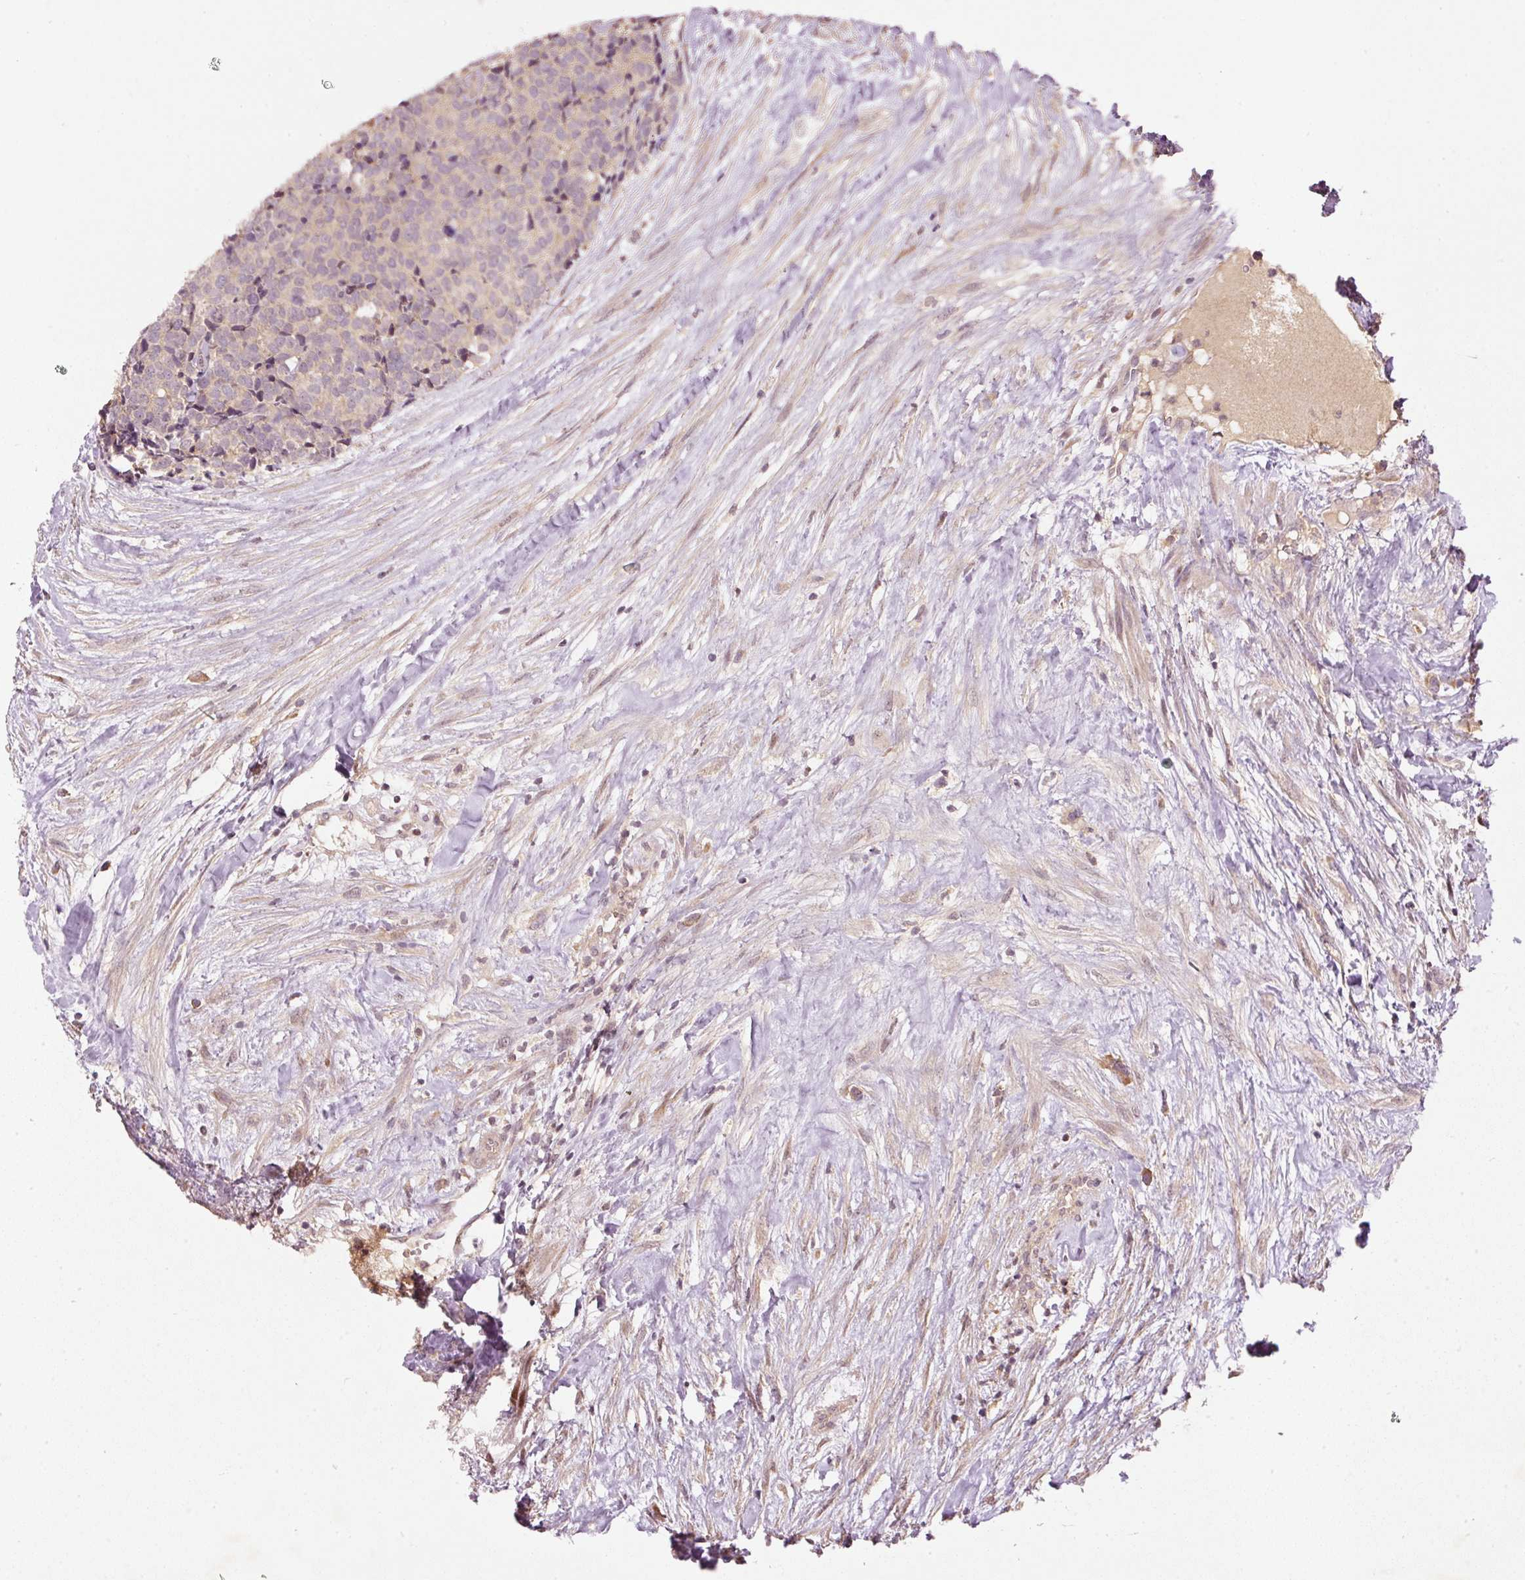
{"staining": {"intensity": "negative", "quantity": "none", "location": "none"}, "tissue": "carcinoid", "cell_type": "Tumor cells", "image_type": "cancer", "snomed": [{"axis": "morphology", "description": "Carcinoid, malignant, NOS"}, {"axis": "topography", "description": "Skin"}], "caption": "Tumor cells are negative for brown protein staining in carcinoid (malignant).", "gene": "PCDHB1", "patient": {"sex": "female", "age": 79}}